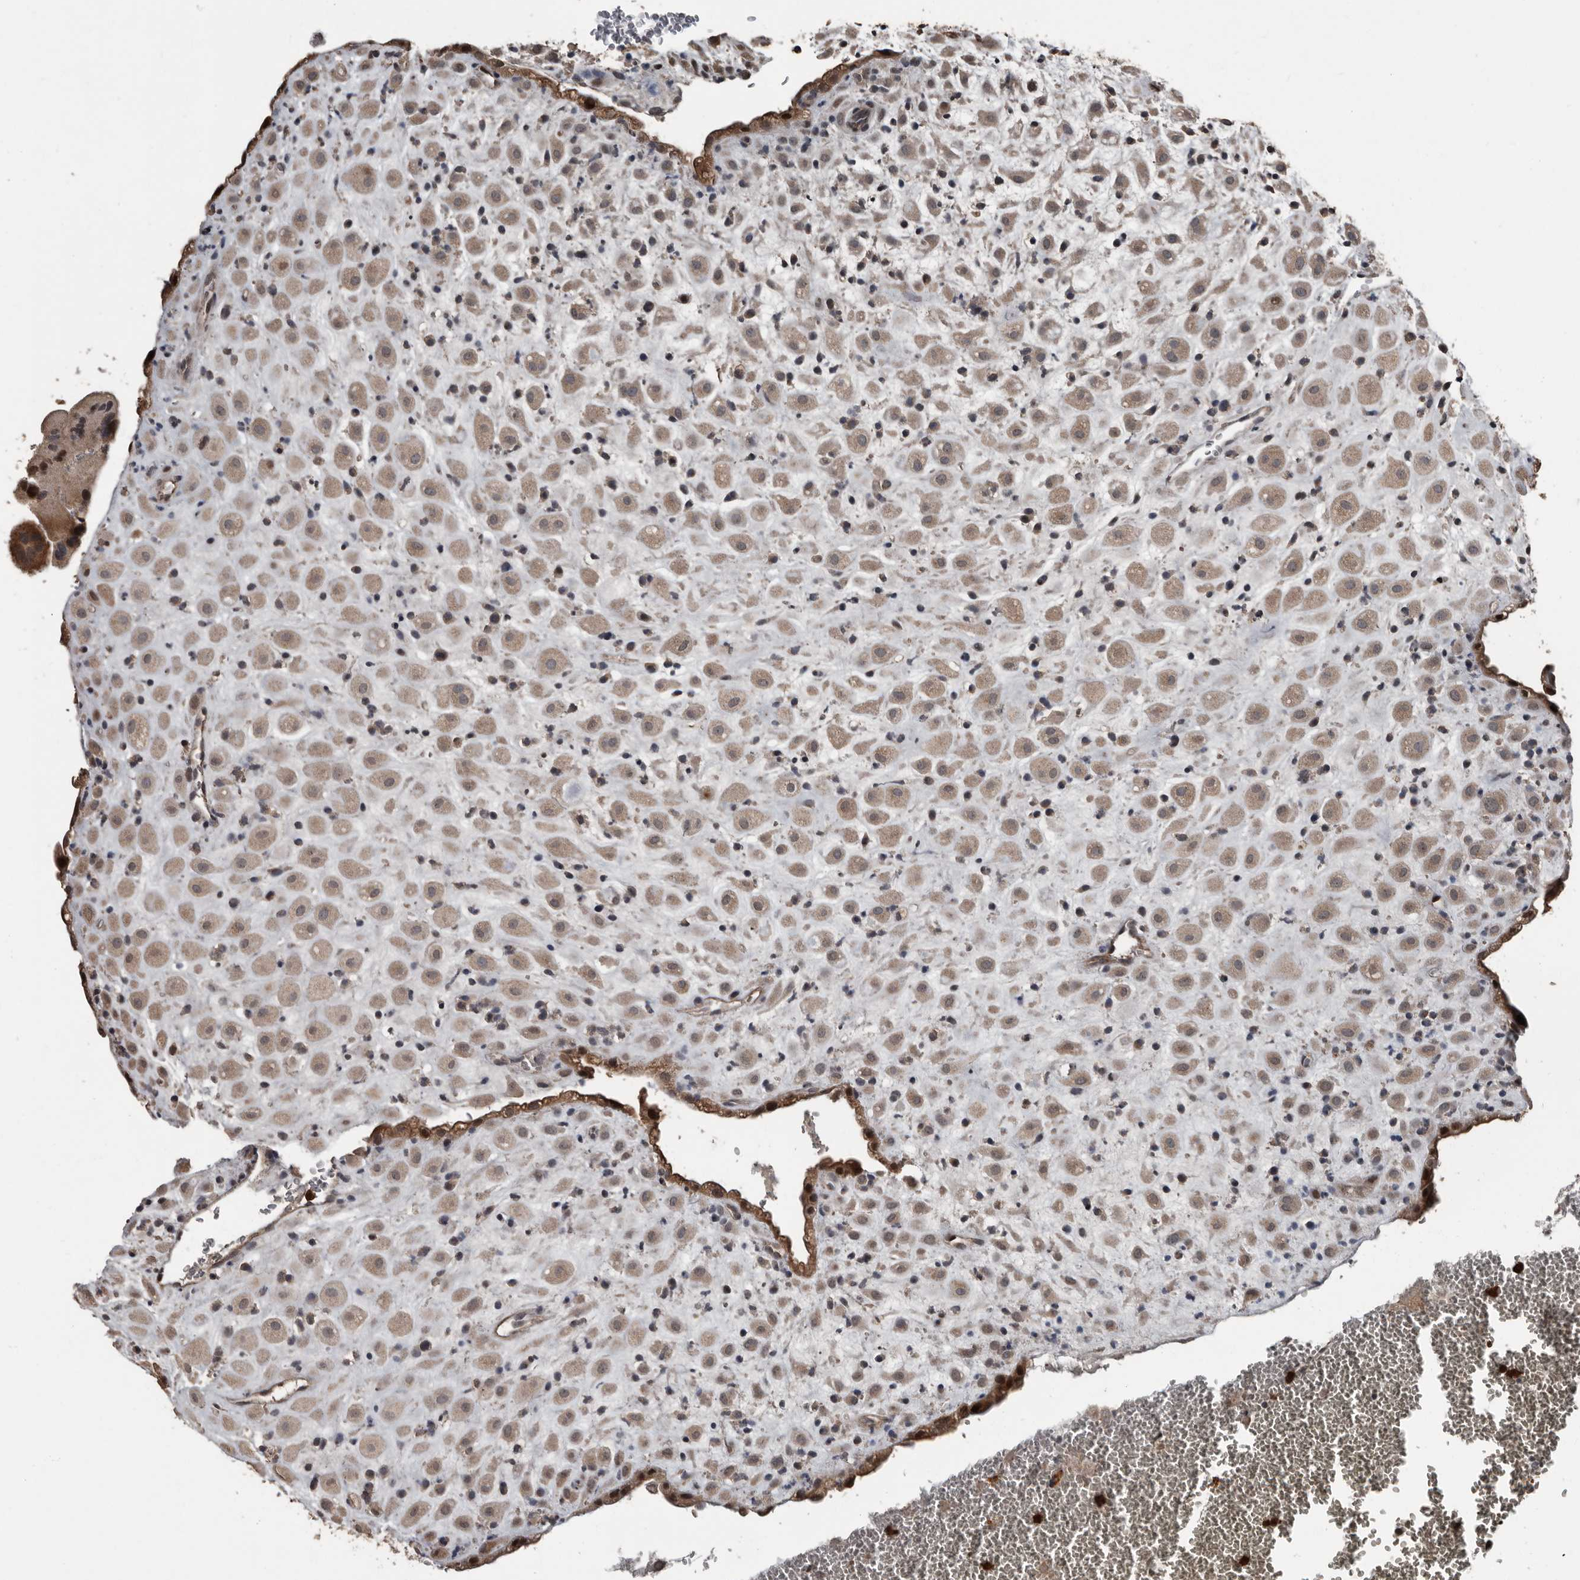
{"staining": {"intensity": "moderate", "quantity": ">75%", "location": "cytoplasmic/membranous"}, "tissue": "placenta", "cell_type": "Decidual cells", "image_type": "normal", "snomed": [{"axis": "morphology", "description": "Normal tissue, NOS"}, {"axis": "topography", "description": "Placenta"}], "caption": "IHC (DAB (3,3'-diaminobenzidine)) staining of benign human placenta shows moderate cytoplasmic/membranous protein expression in approximately >75% of decidual cells.", "gene": "FSBP", "patient": {"sex": "female", "age": 35}}